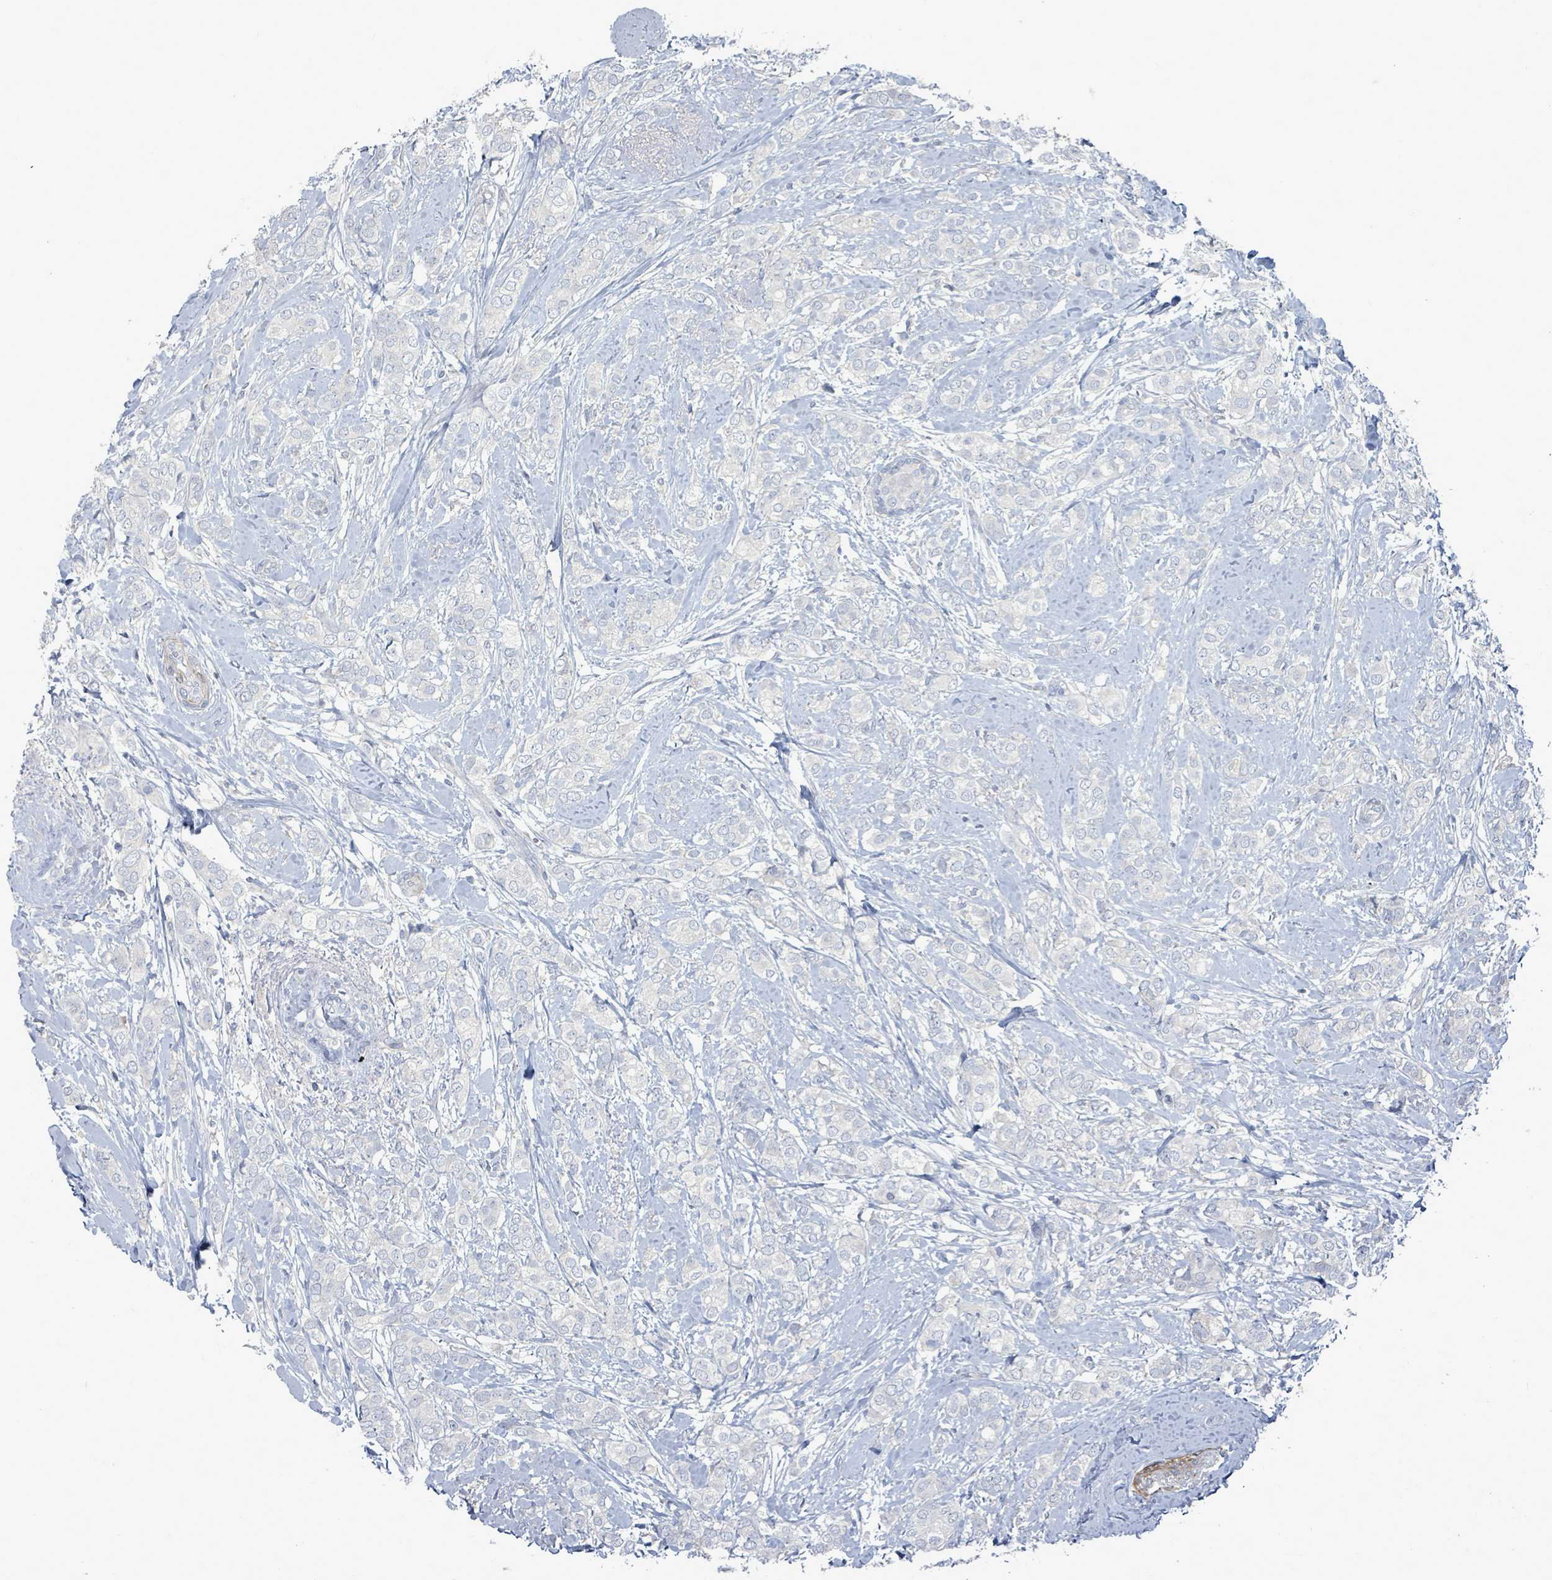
{"staining": {"intensity": "negative", "quantity": "none", "location": "none"}, "tissue": "breast cancer", "cell_type": "Tumor cells", "image_type": "cancer", "snomed": [{"axis": "morphology", "description": "Duct carcinoma"}, {"axis": "topography", "description": "Breast"}], "caption": "DAB (3,3'-diaminobenzidine) immunohistochemical staining of human breast cancer exhibits no significant expression in tumor cells. The staining is performed using DAB (3,3'-diaminobenzidine) brown chromogen with nuclei counter-stained in using hematoxylin.", "gene": "ARGFX", "patient": {"sex": "female", "age": 73}}